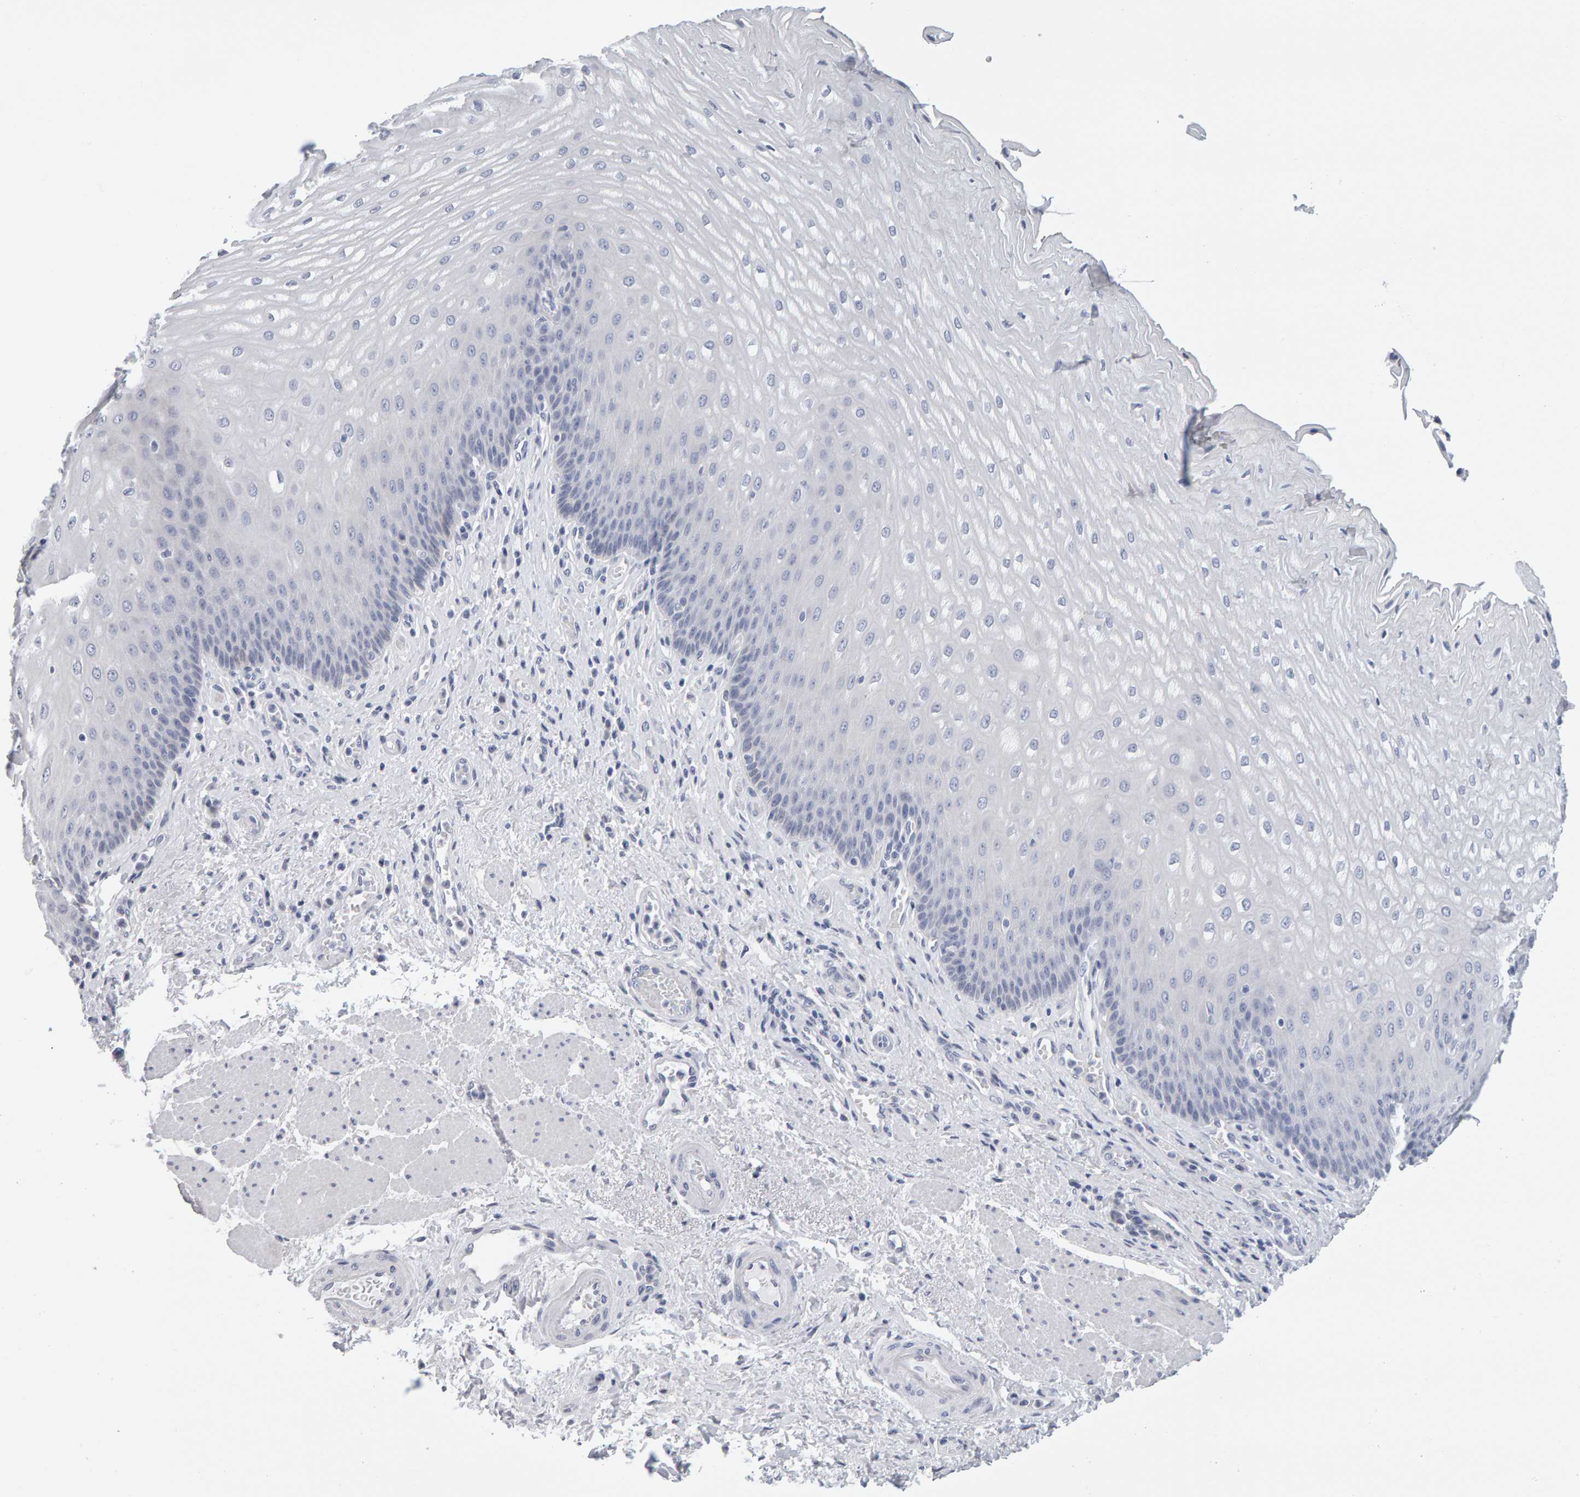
{"staining": {"intensity": "negative", "quantity": "none", "location": "none"}, "tissue": "esophagus", "cell_type": "Squamous epithelial cells", "image_type": "normal", "snomed": [{"axis": "morphology", "description": "Normal tissue, NOS"}, {"axis": "topography", "description": "Esophagus"}], "caption": "IHC photomicrograph of benign esophagus: esophagus stained with DAB (3,3'-diaminobenzidine) shows no significant protein staining in squamous epithelial cells.", "gene": "CTH", "patient": {"sex": "male", "age": 54}}